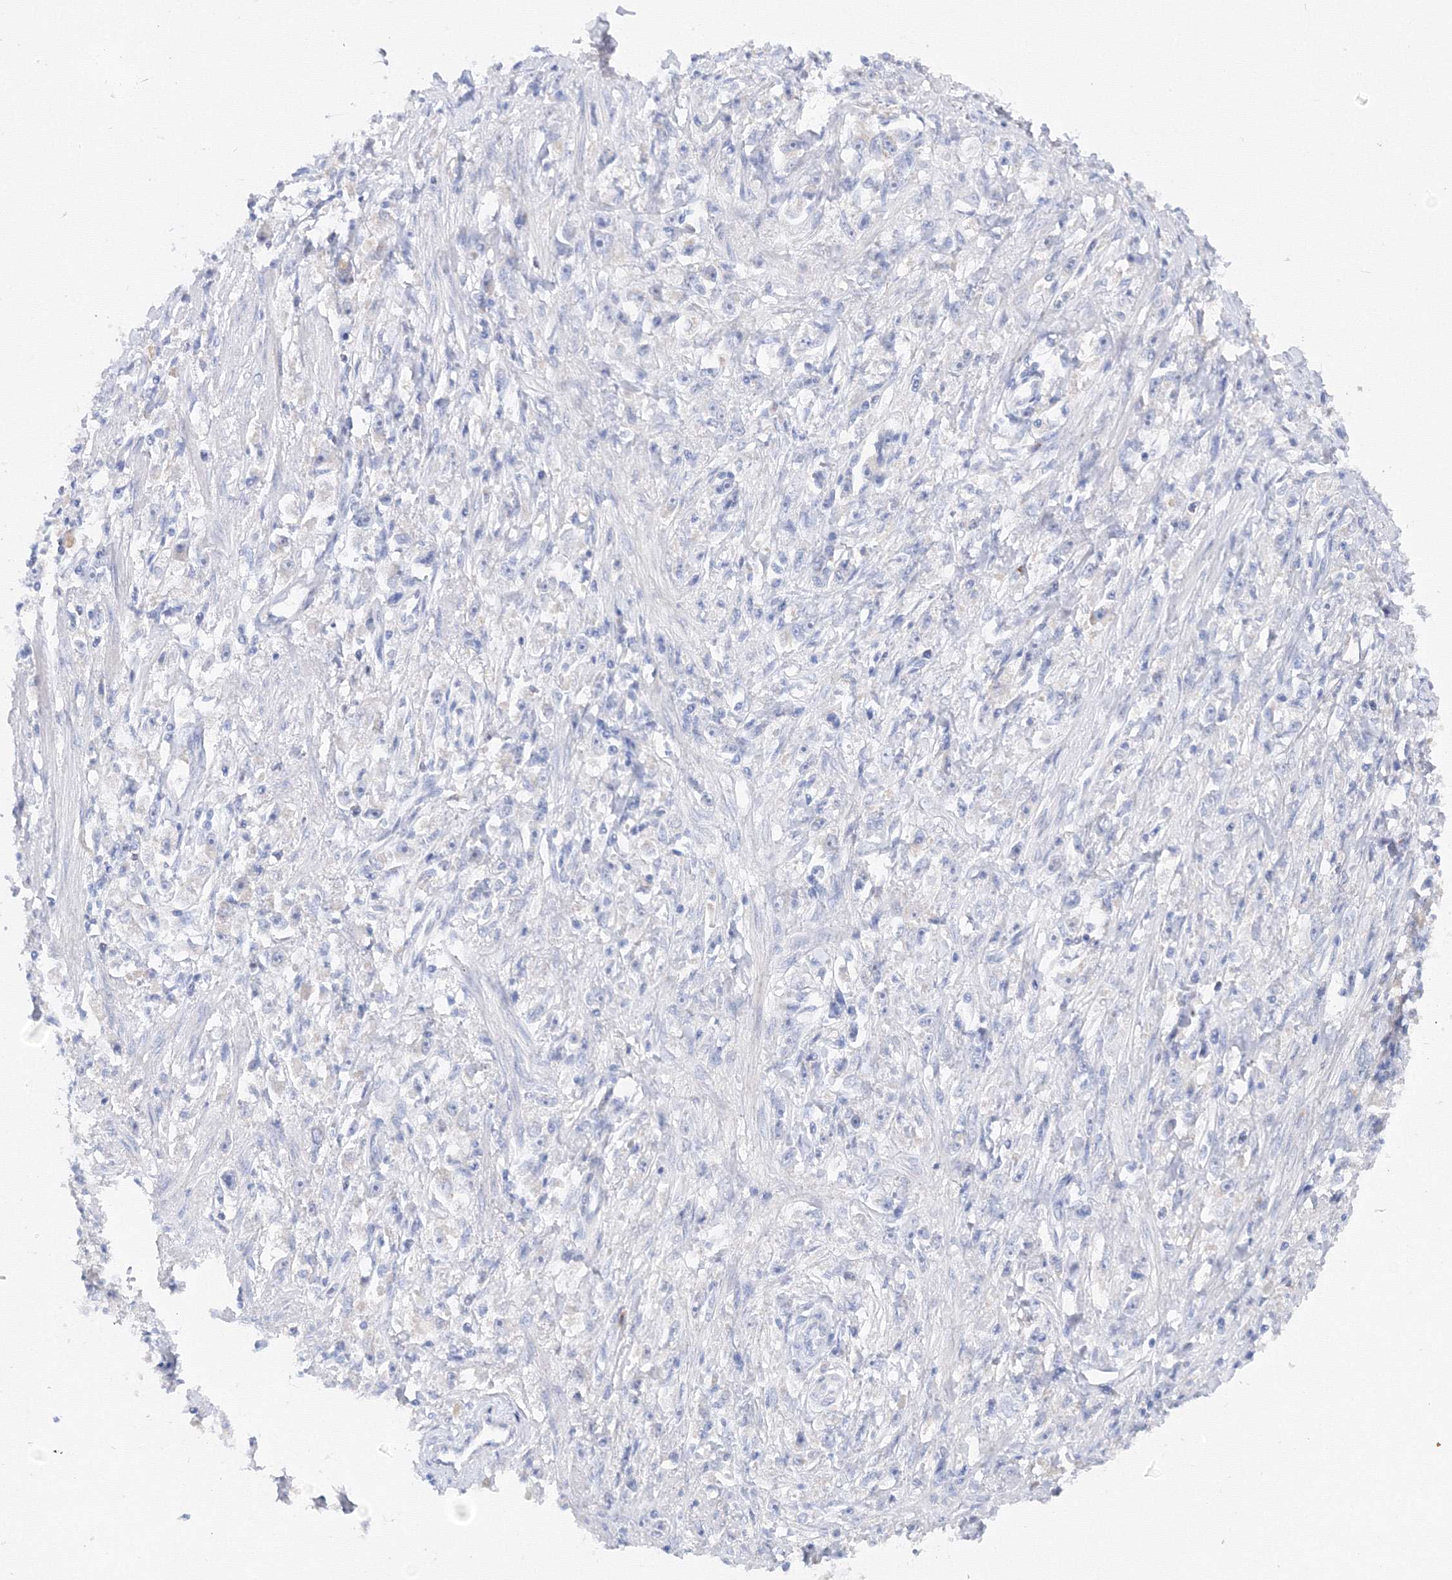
{"staining": {"intensity": "negative", "quantity": "none", "location": "none"}, "tissue": "stomach cancer", "cell_type": "Tumor cells", "image_type": "cancer", "snomed": [{"axis": "morphology", "description": "Adenocarcinoma, NOS"}, {"axis": "topography", "description": "Stomach"}], "caption": "An IHC image of adenocarcinoma (stomach) is shown. There is no staining in tumor cells of adenocarcinoma (stomach). Nuclei are stained in blue.", "gene": "TAMM41", "patient": {"sex": "female", "age": 59}}